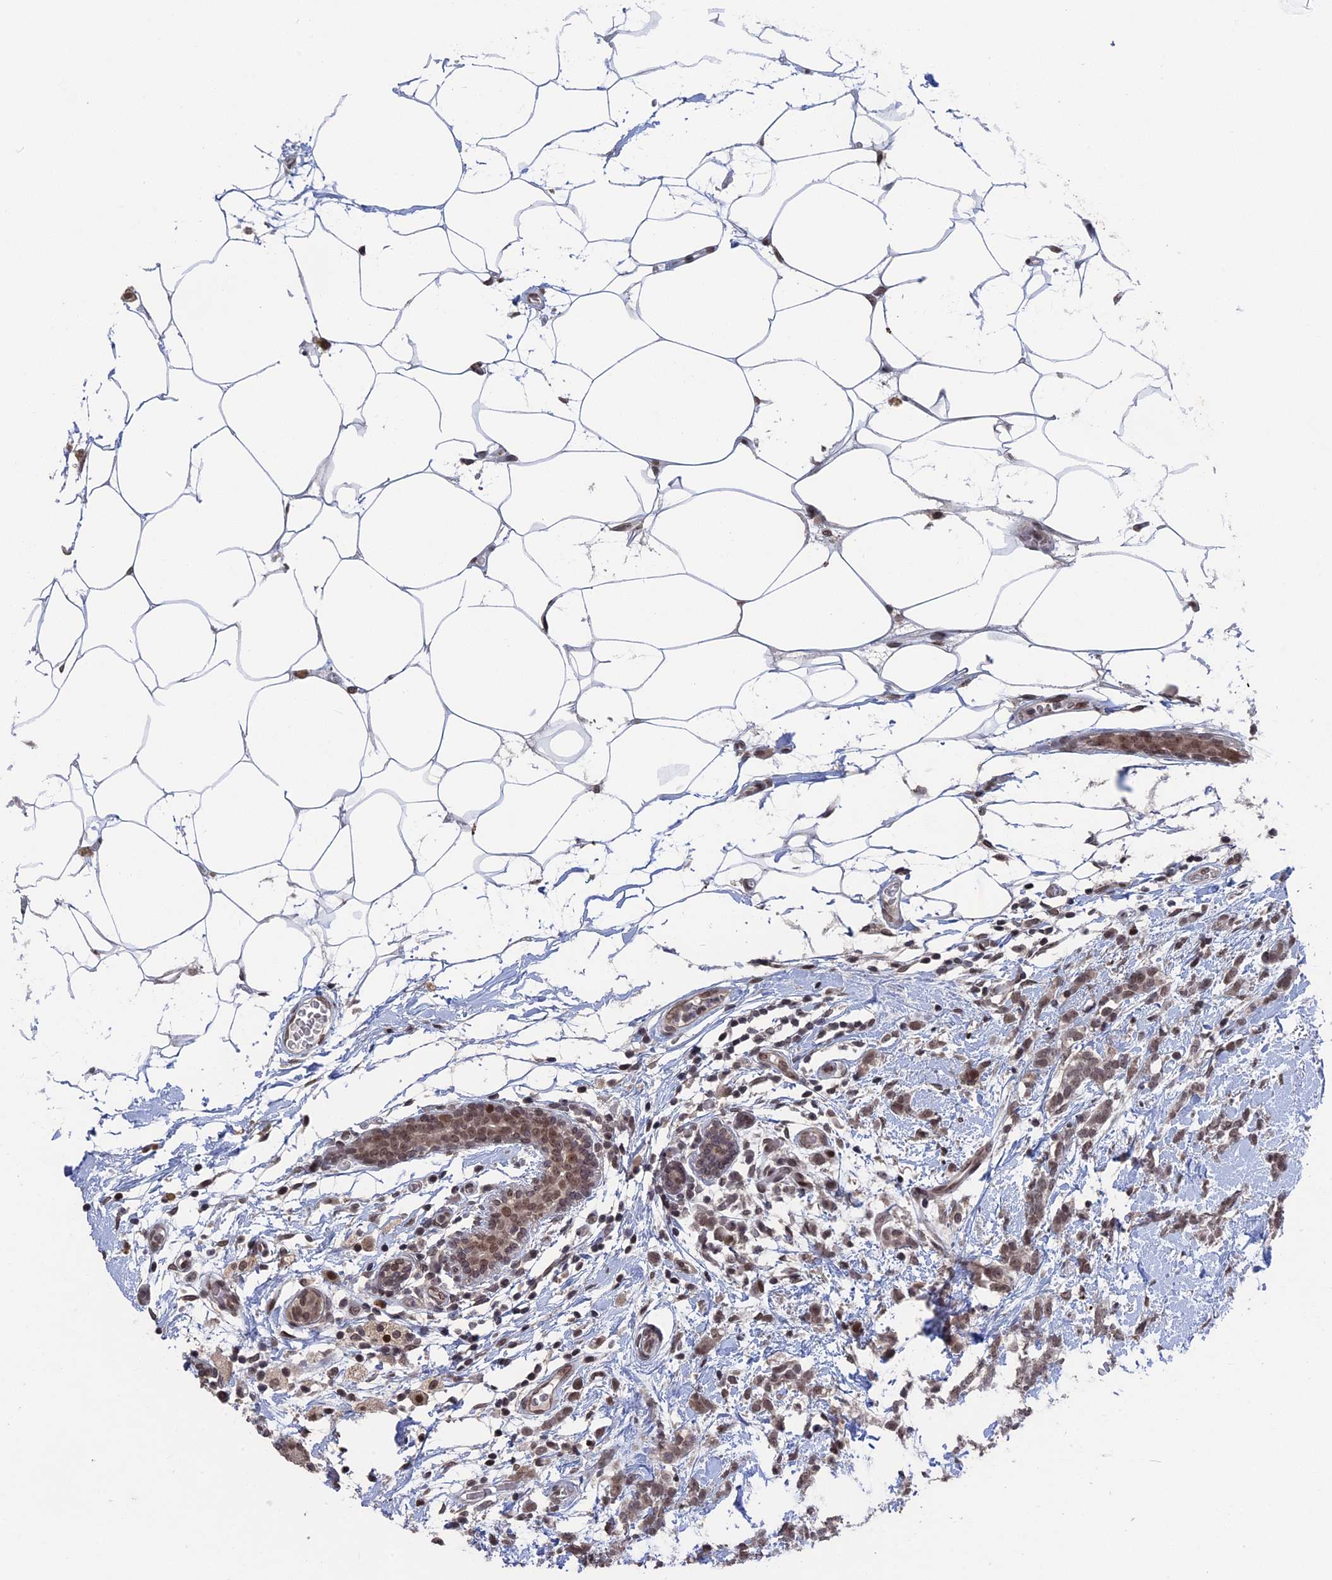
{"staining": {"intensity": "weak", "quantity": "25%-75%", "location": "nuclear"}, "tissue": "breast cancer", "cell_type": "Tumor cells", "image_type": "cancer", "snomed": [{"axis": "morphology", "description": "Lobular carcinoma"}, {"axis": "topography", "description": "Breast"}], "caption": "Breast cancer (lobular carcinoma) stained with IHC shows weak nuclear positivity in approximately 25%-75% of tumor cells.", "gene": "NR2C2AP", "patient": {"sex": "female", "age": 58}}